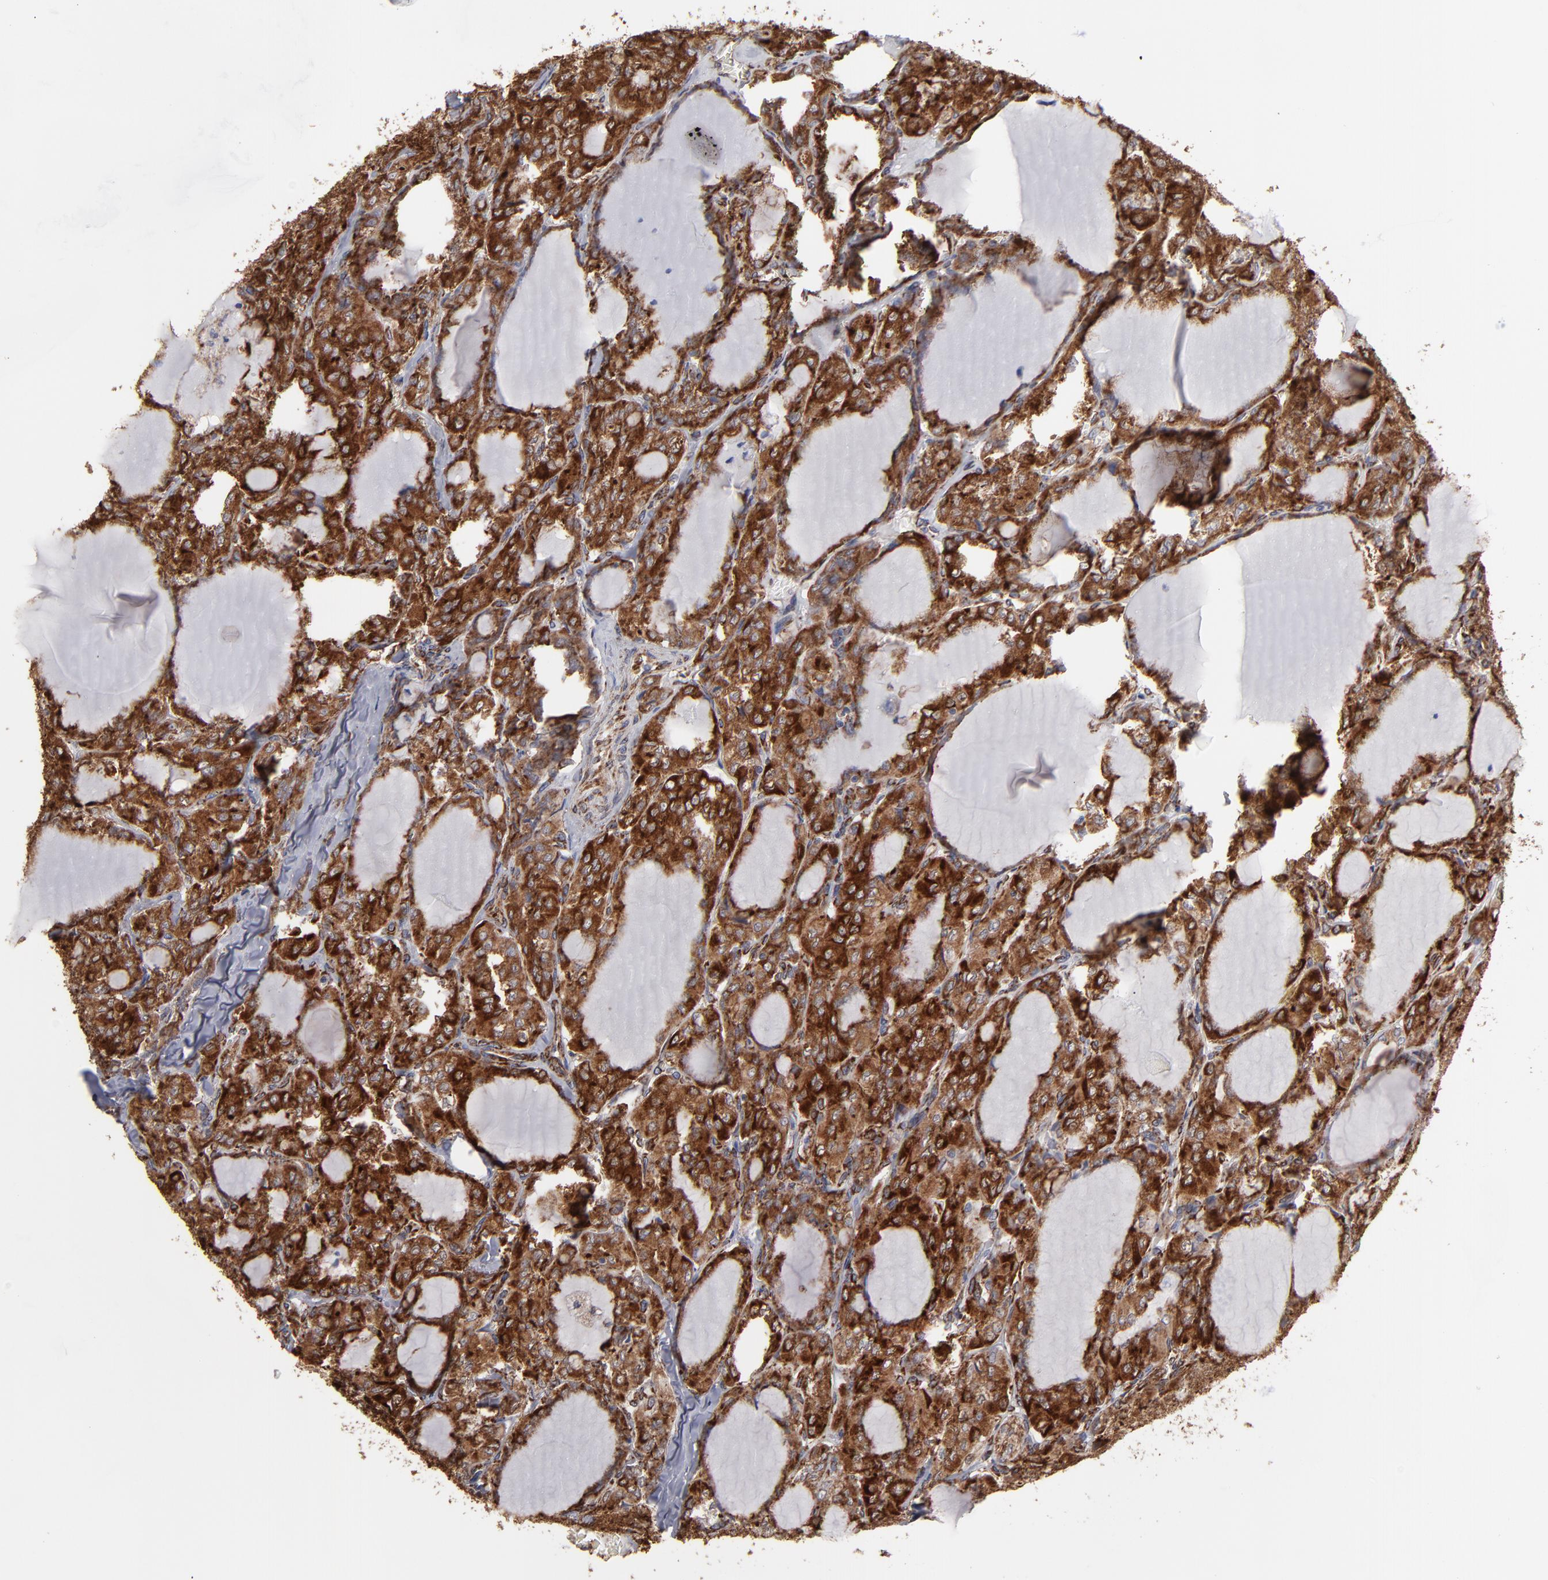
{"staining": {"intensity": "strong", "quantity": ">75%", "location": "cytoplasmic/membranous"}, "tissue": "thyroid cancer", "cell_type": "Tumor cells", "image_type": "cancer", "snomed": [{"axis": "morphology", "description": "Papillary adenocarcinoma, NOS"}, {"axis": "topography", "description": "Thyroid gland"}], "caption": "Thyroid cancer stained with DAB (3,3'-diaminobenzidine) immunohistochemistry demonstrates high levels of strong cytoplasmic/membranous staining in approximately >75% of tumor cells.", "gene": "KTN1", "patient": {"sex": "male", "age": 20}}